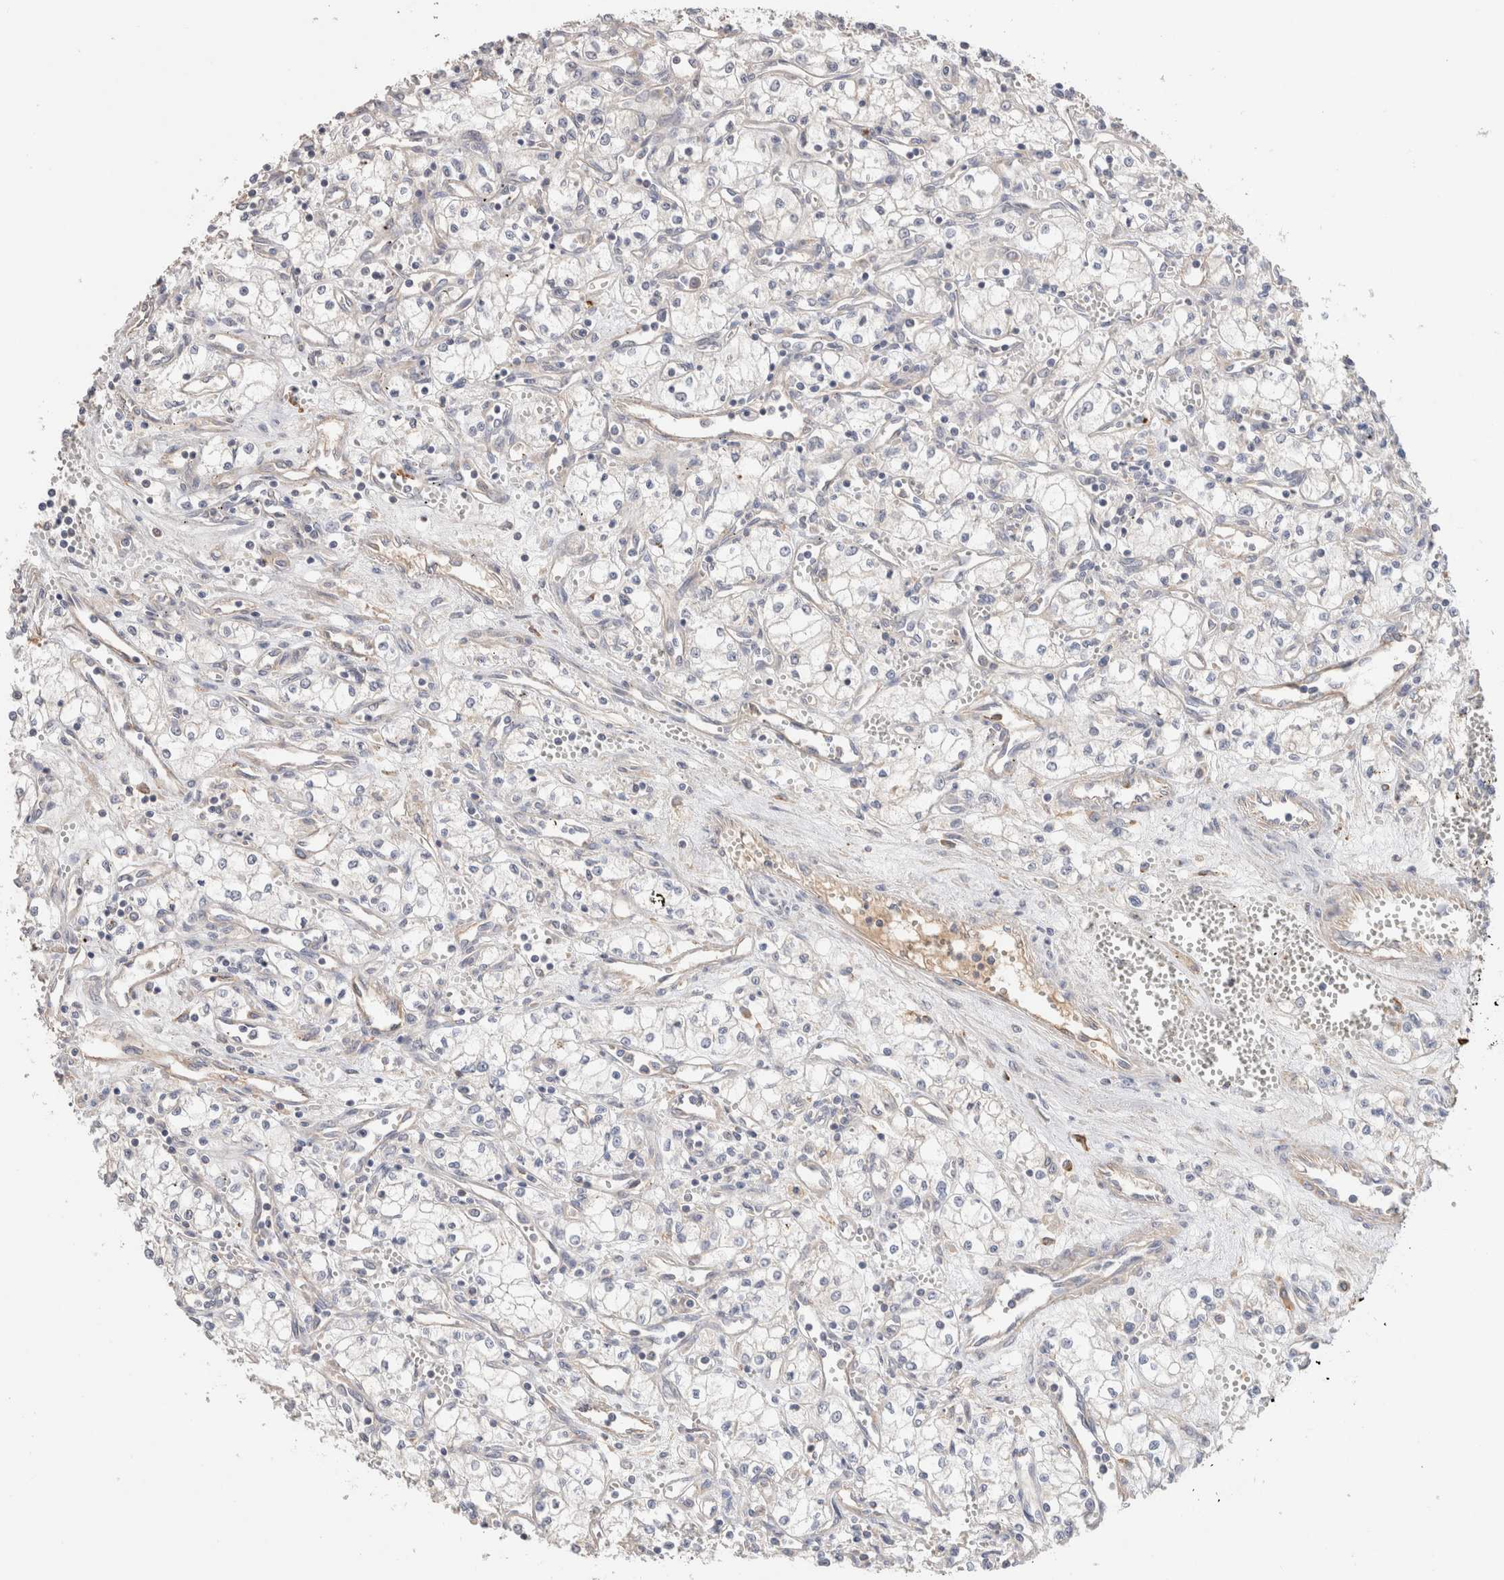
{"staining": {"intensity": "negative", "quantity": "none", "location": "none"}, "tissue": "renal cancer", "cell_type": "Tumor cells", "image_type": "cancer", "snomed": [{"axis": "morphology", "description": "Adenocarcinoma, NOS"}, {"axis": "topography", "description": "Kidney"}], "caption": "Renal cancer (adenocarcinoma) stained for a protein using immunohistochemistry demonstrates no staining tumor cells.", "gene": "PROS1", "patient": {"sex": "male", "age": 59}}